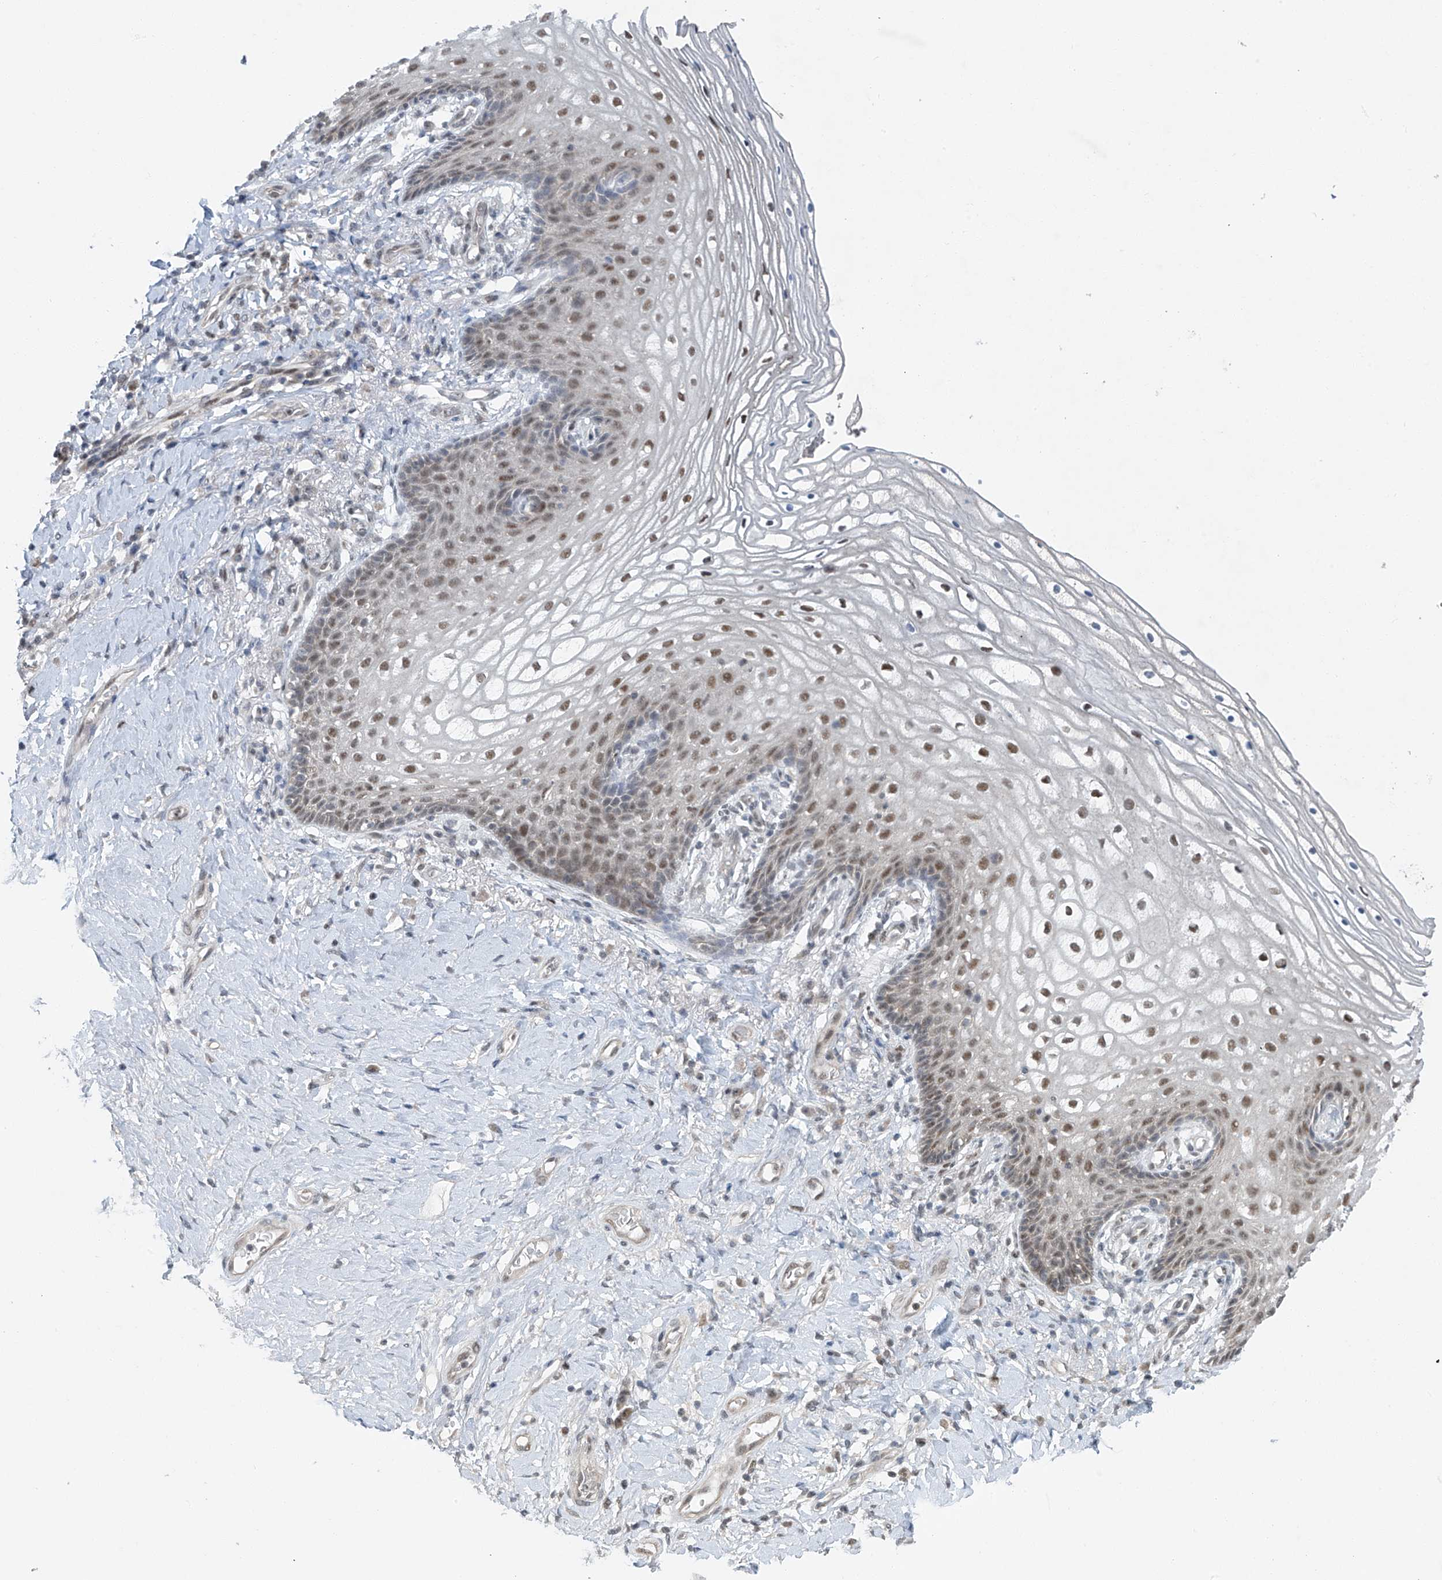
{"staining": {"intensity": "moderate", "quantity": "25%-75%", "location": "nuclear"}, "tissue": "vagina", "cell_type": "Squamous epithelial cells", "image_type": "normal", "snomed": [{"axis": "morphology", "description": "Normal tissue, NOS"}, {"axis": "topography", "description": "Vagina"}], "caption": "This image demonstrates immunohistochemistry staining of benign human vagina, with medium moderate nuclear expression in about 25%-75% of squamous epithelial cells.", "gene": "TAF8", "patient": {"sex": "female", "age": 60}}